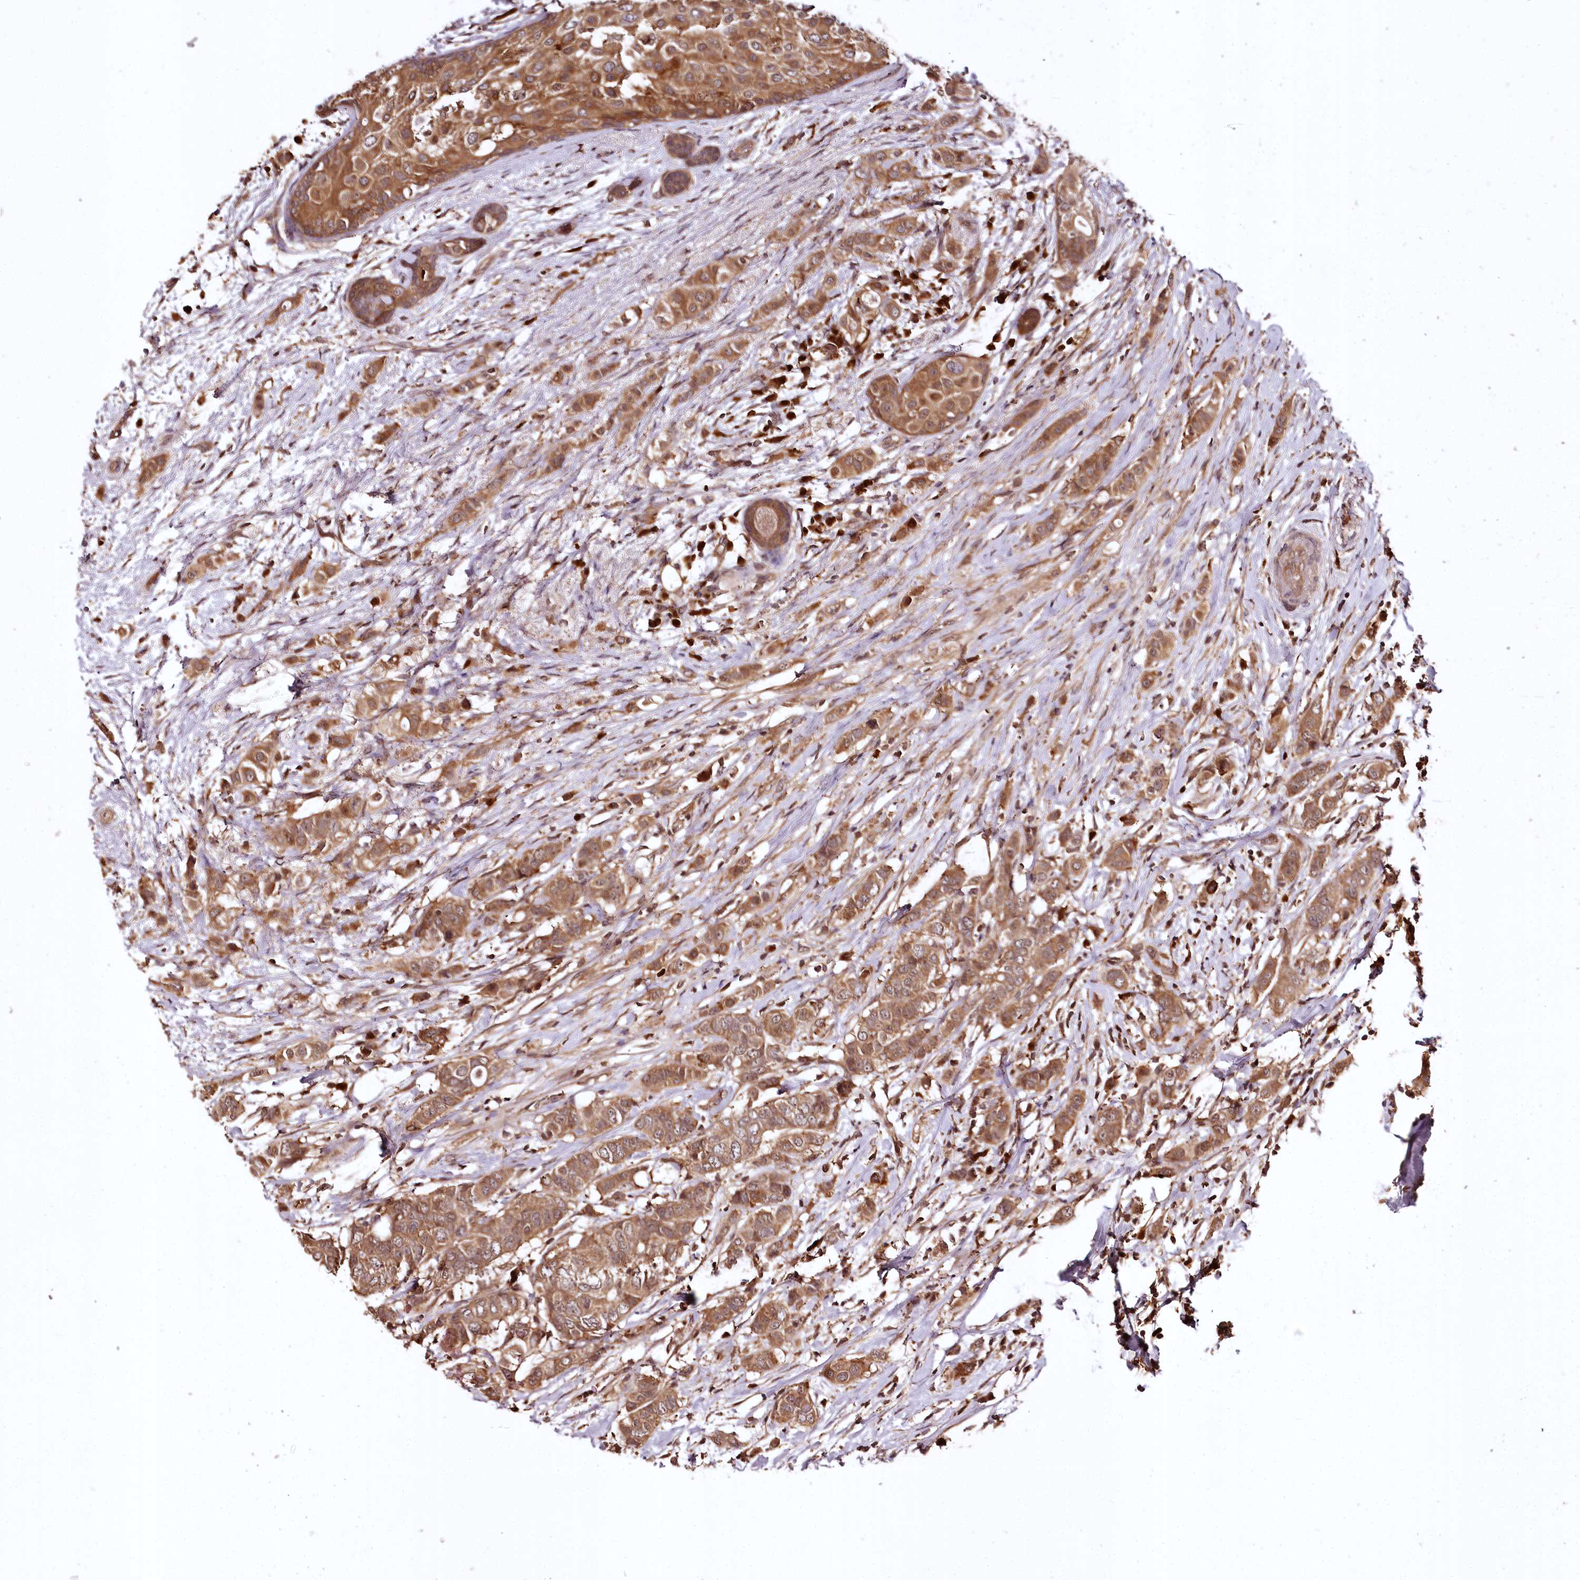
{"staining": {"intensity": "moderate", "quantity": ">75%", "location": "cytoplasmic/membranous"}, "tissue": "breast cancer", "cell_type": "Tumor cells", "image_type": "cancer", "snomed": [{"axis": "morphology", "description": "Lobular carcinoma"}, {"axis": "topography", "description": "Breast"}], "caption": "This micrograph exhibits immunohistochemistry (IHC) staining of breast cancer, with medium moderate cytoplasmic/membranous positivity in about >75% of tumor cells.", "gene": "TTC12", "patient": {"sex": "female", "age": 51}}